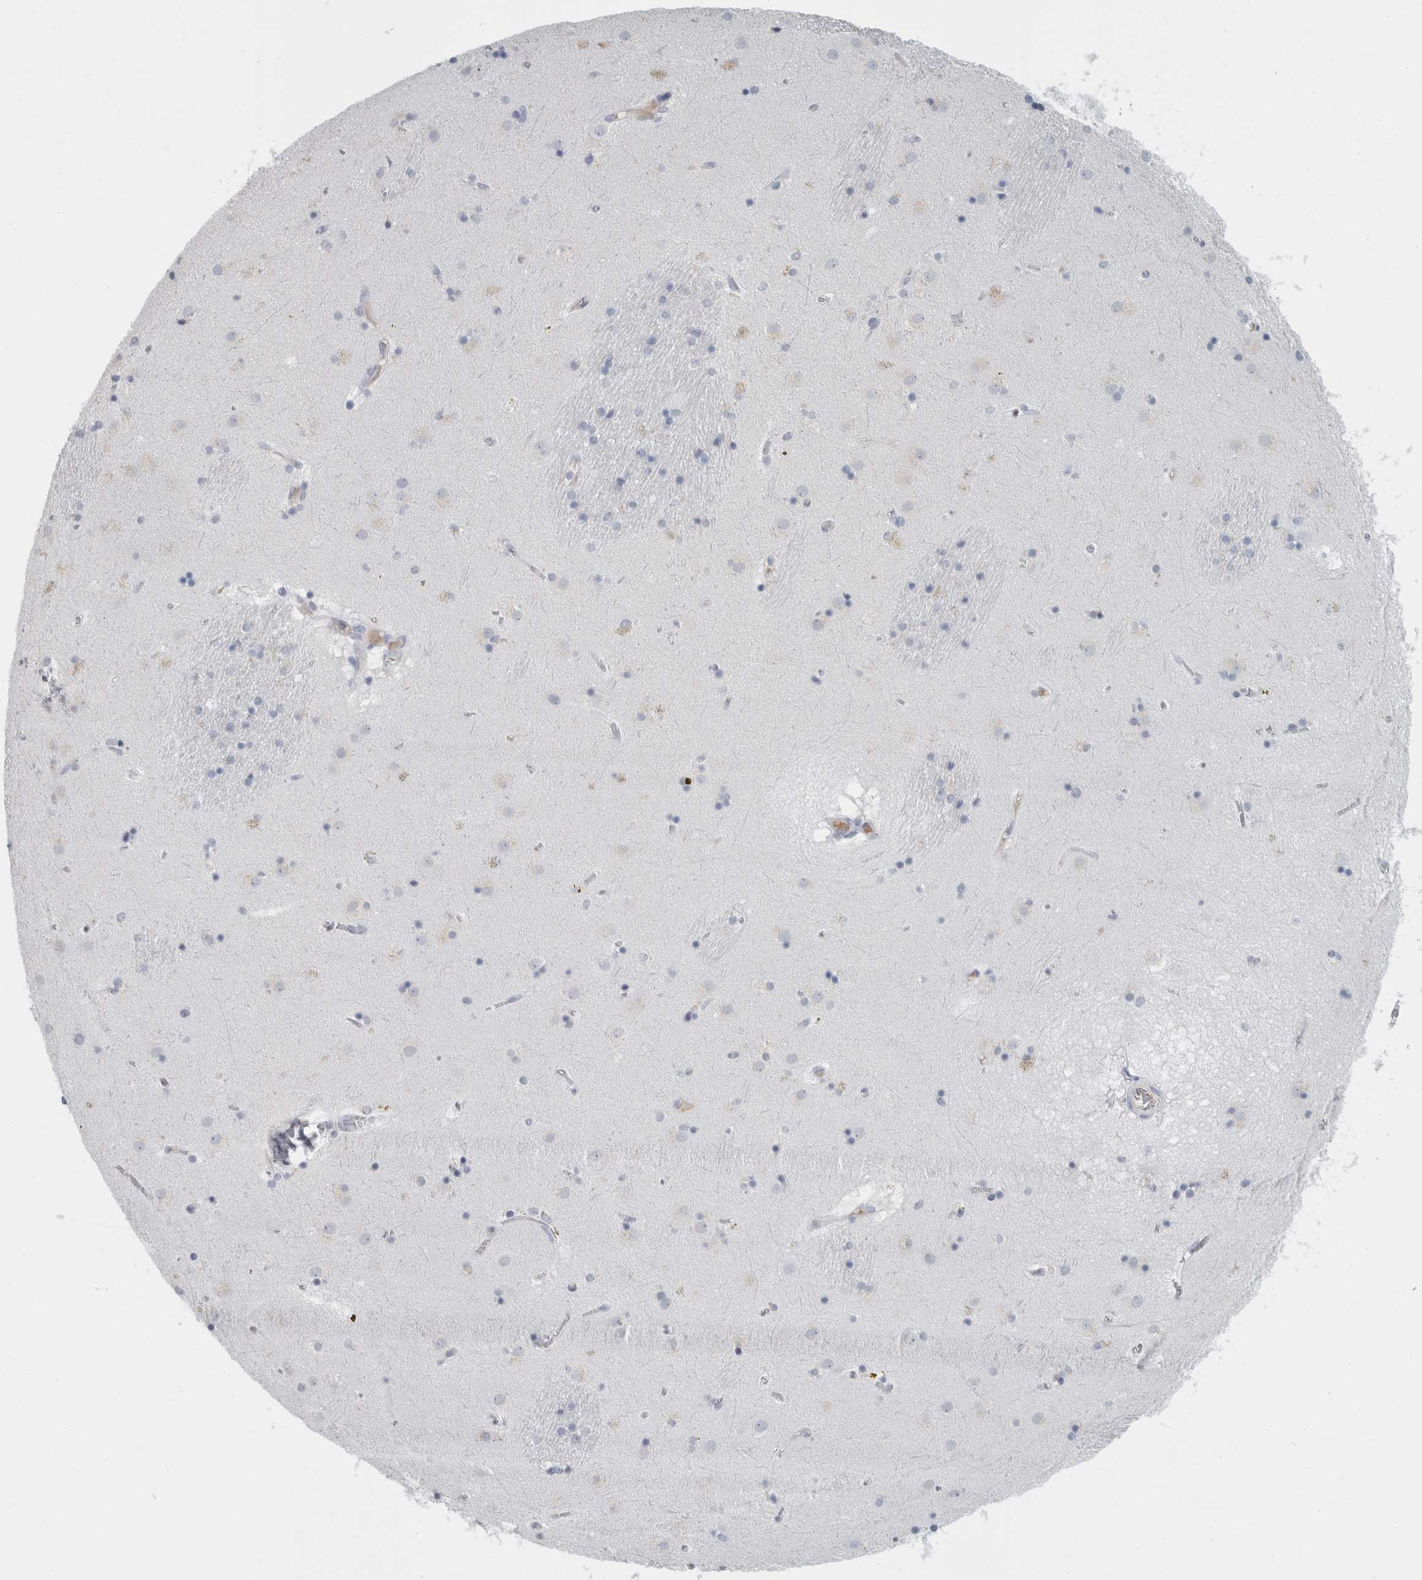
{"staining": {"intensity": "negative", "quantity": "none", "location": "none"}, "tissue": "caudate", "cell_type": "Glial cells", "image_type": "normal", "snomed": [{"axis": "morphology", "description": "Normal tissue, NOS"}, {"axis": "topography", "description": "Lateral ventricle wall"}], "caption": "This histopathology image is of normal caudate stained with IHC to label a protein in brown with the nuclei are counter-stained blue. There is no positivity in glial cells.", "gene": "TSPAN8", "patient": {"sex": "male", "age": 70}}